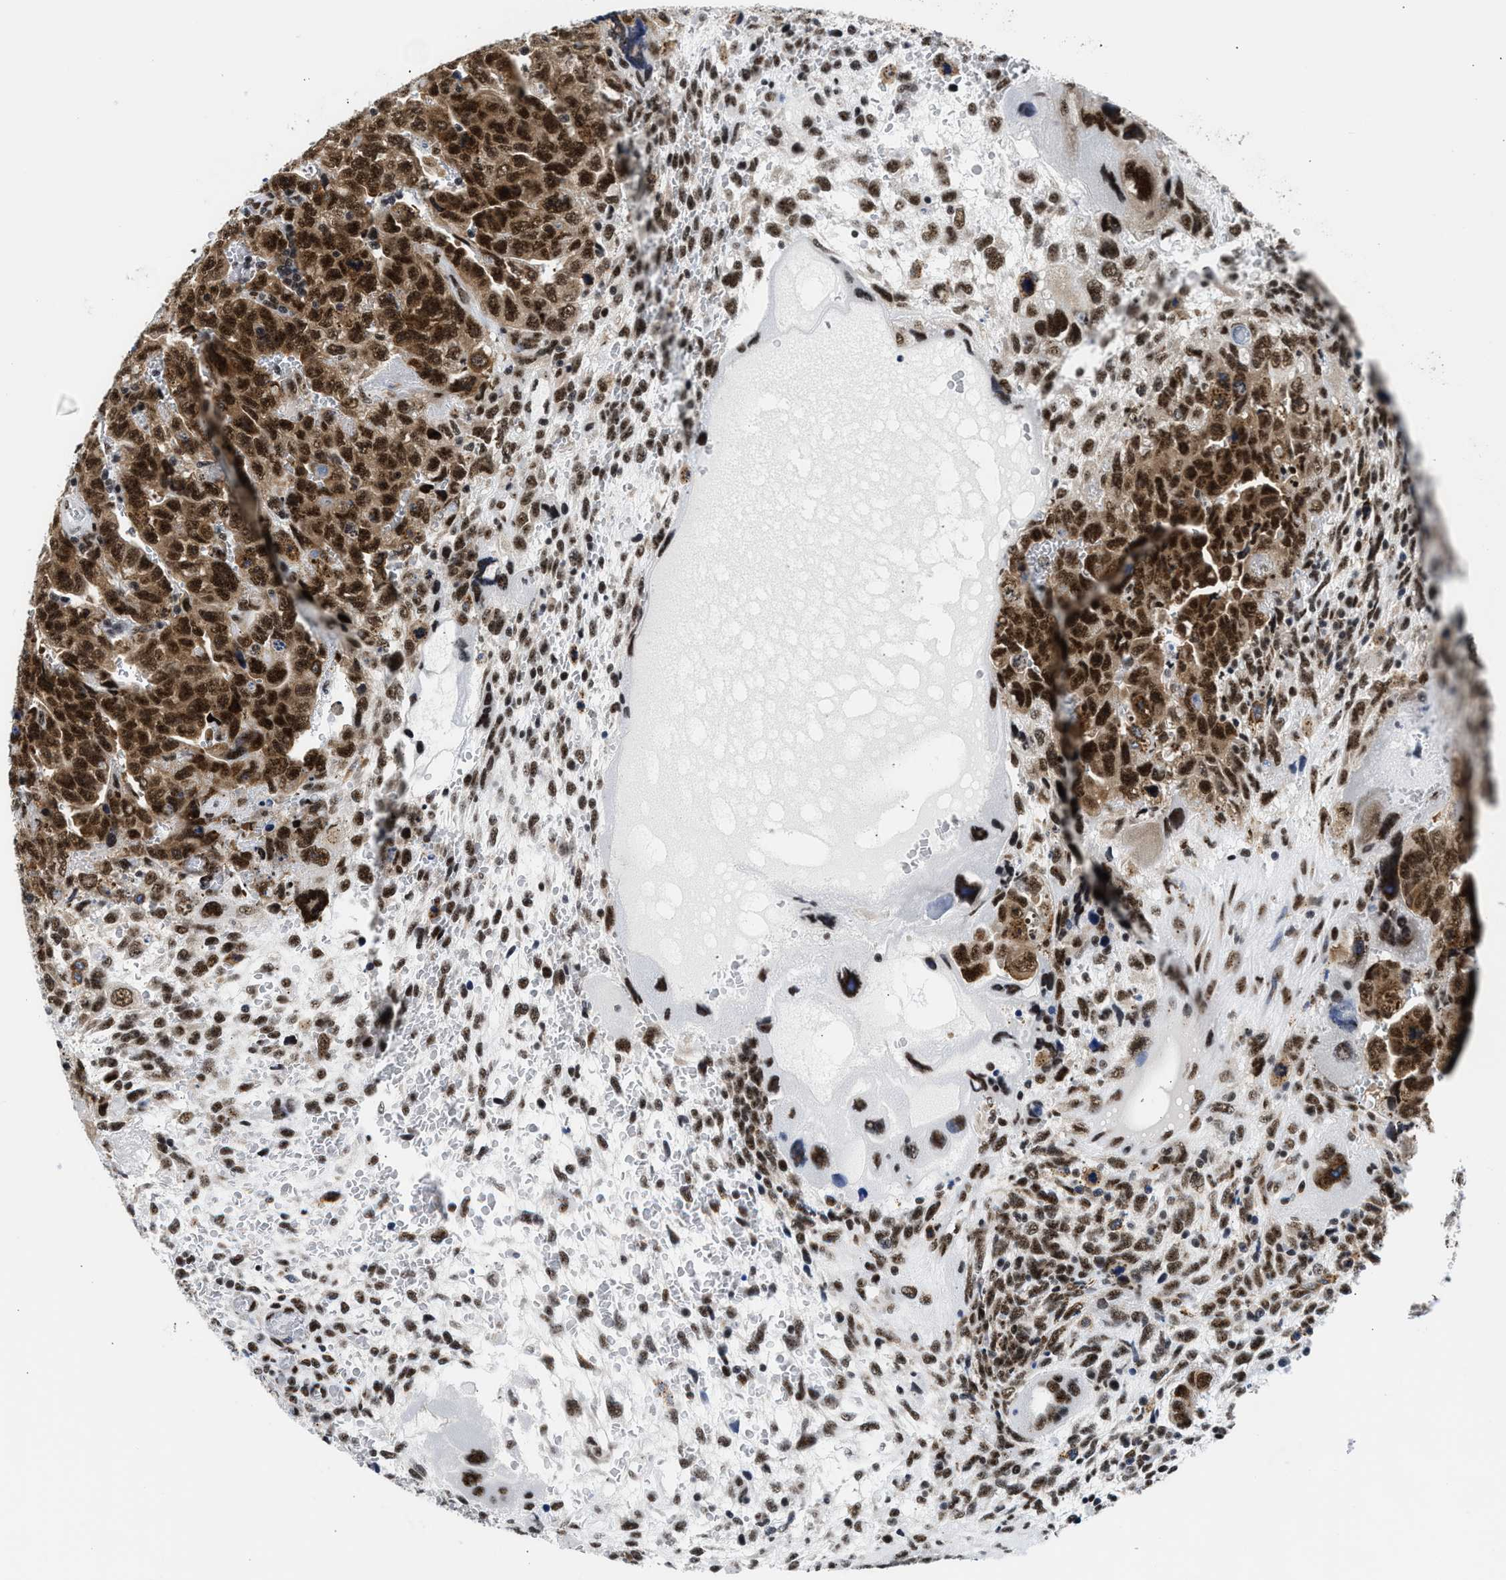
{"staining": {"intensity": "strong", "quantity": ">75%", "location": "cytoplasmic/membranous,nuclear"}, "tissue": "testis cancer", "cell_type": "Tumor cells", "image_type": "cancer", "snomed": [{"axis": "morphology", "description": "Carcinoma, Embryonal, NOS"}, {"axis": "topography", "description": "Testis"}], "caption": "The immunohistochemical stain shows strong cytoplasmic/membranous and nuclear positivity in tumor cells of testis embryonal carcinoma tissue.", "gene": "RBM8A", "patient": {"sex": "male", "age": 28}}